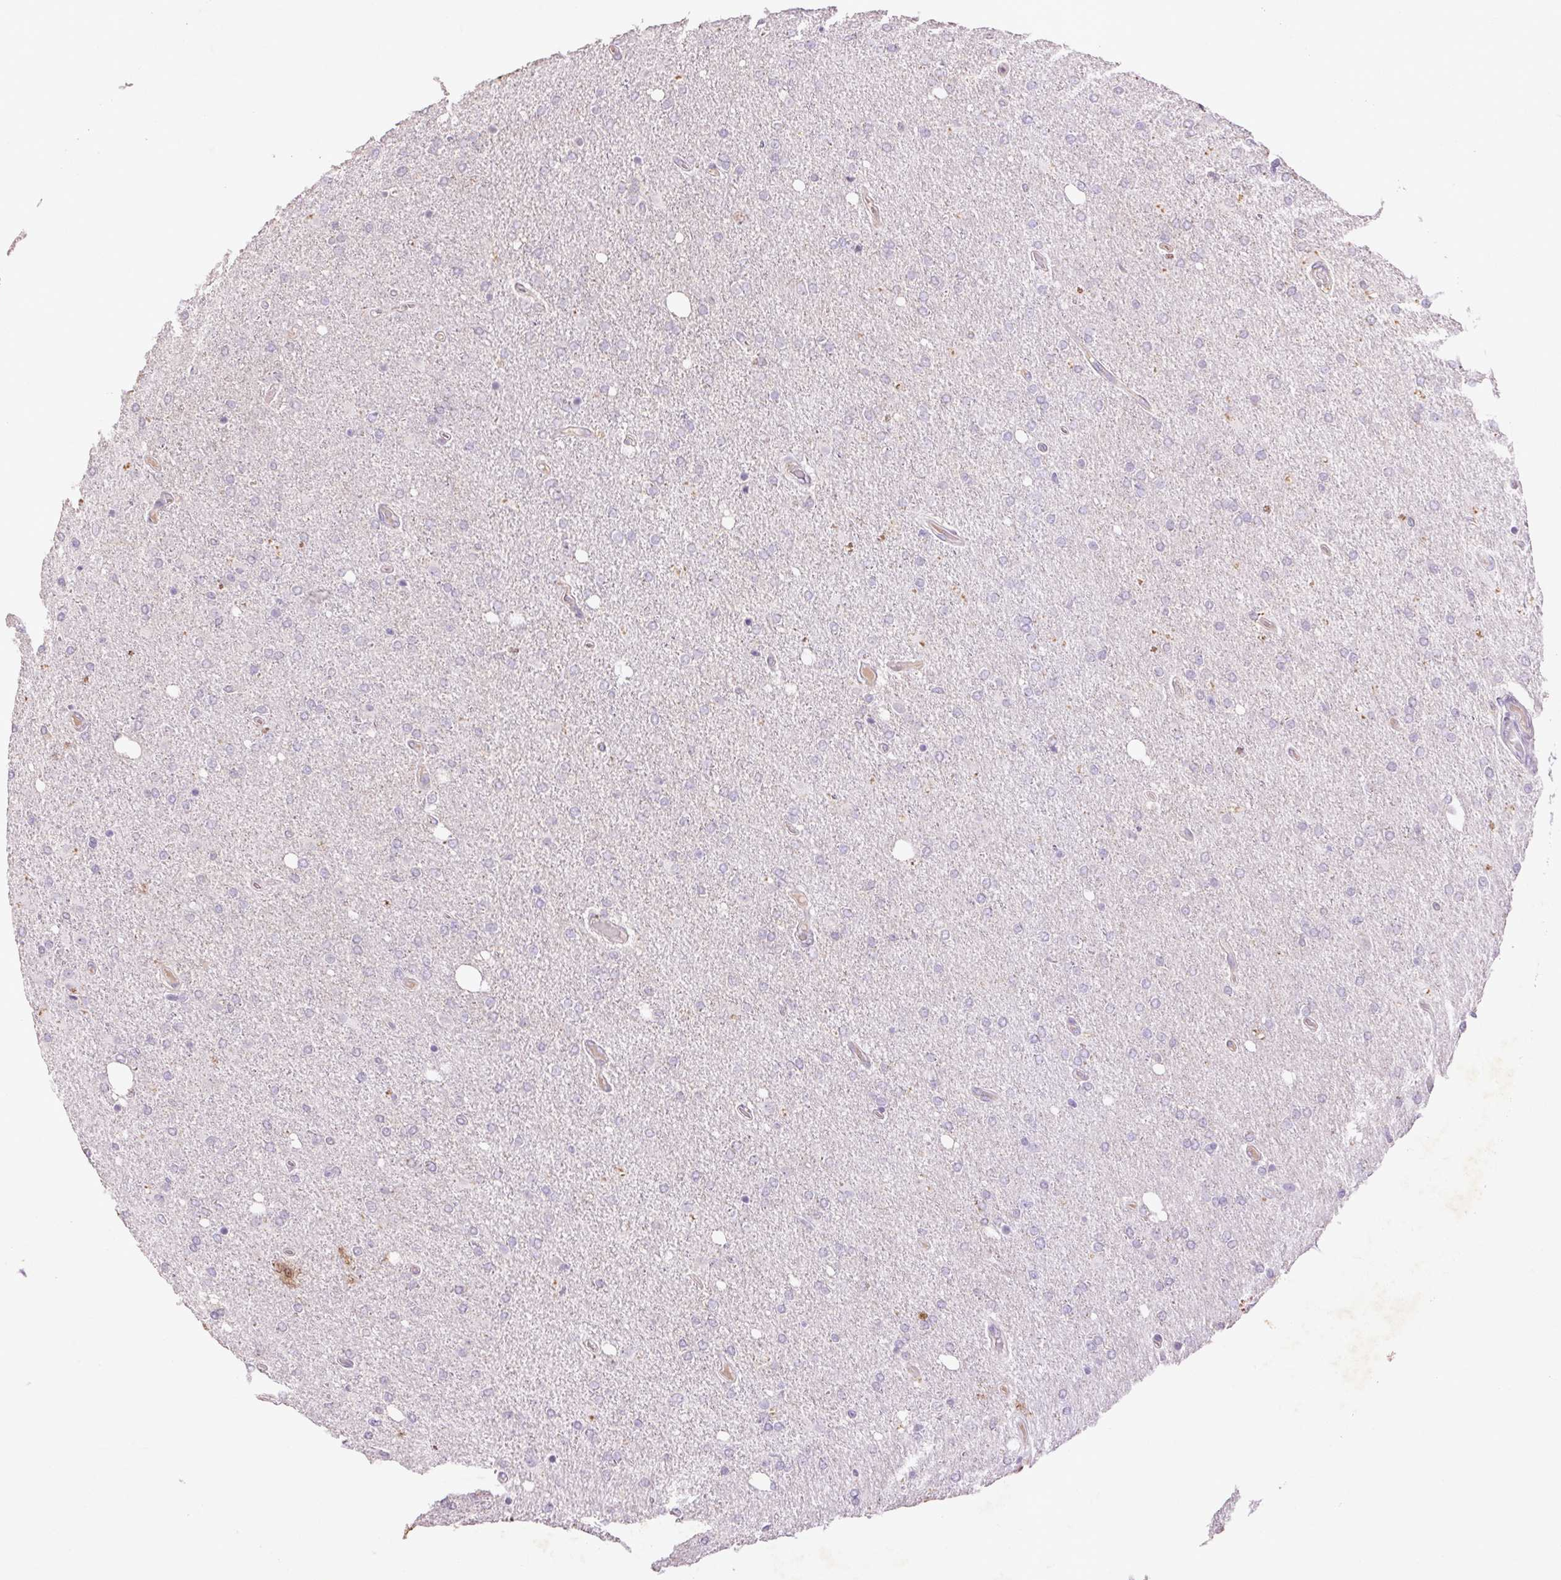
{"staining": {"intensity": "negative", "quantity": "none", "location": "none"}, "tissue": "glioma", "cell_type": "Tumor cells", "image_type": "cancer", "snomed": [{"axis": "morphology", "description": "Glioma, malignant, High grade"}, {"axis": "topography", "description": "Cerebral cortex"}], "caption": "The micrograph demonstrates no significant staining in tumor cells of malignant glioma (high-grade).", "gene": "FNDC7", "patient": {"sex": "male", "age": 70}}